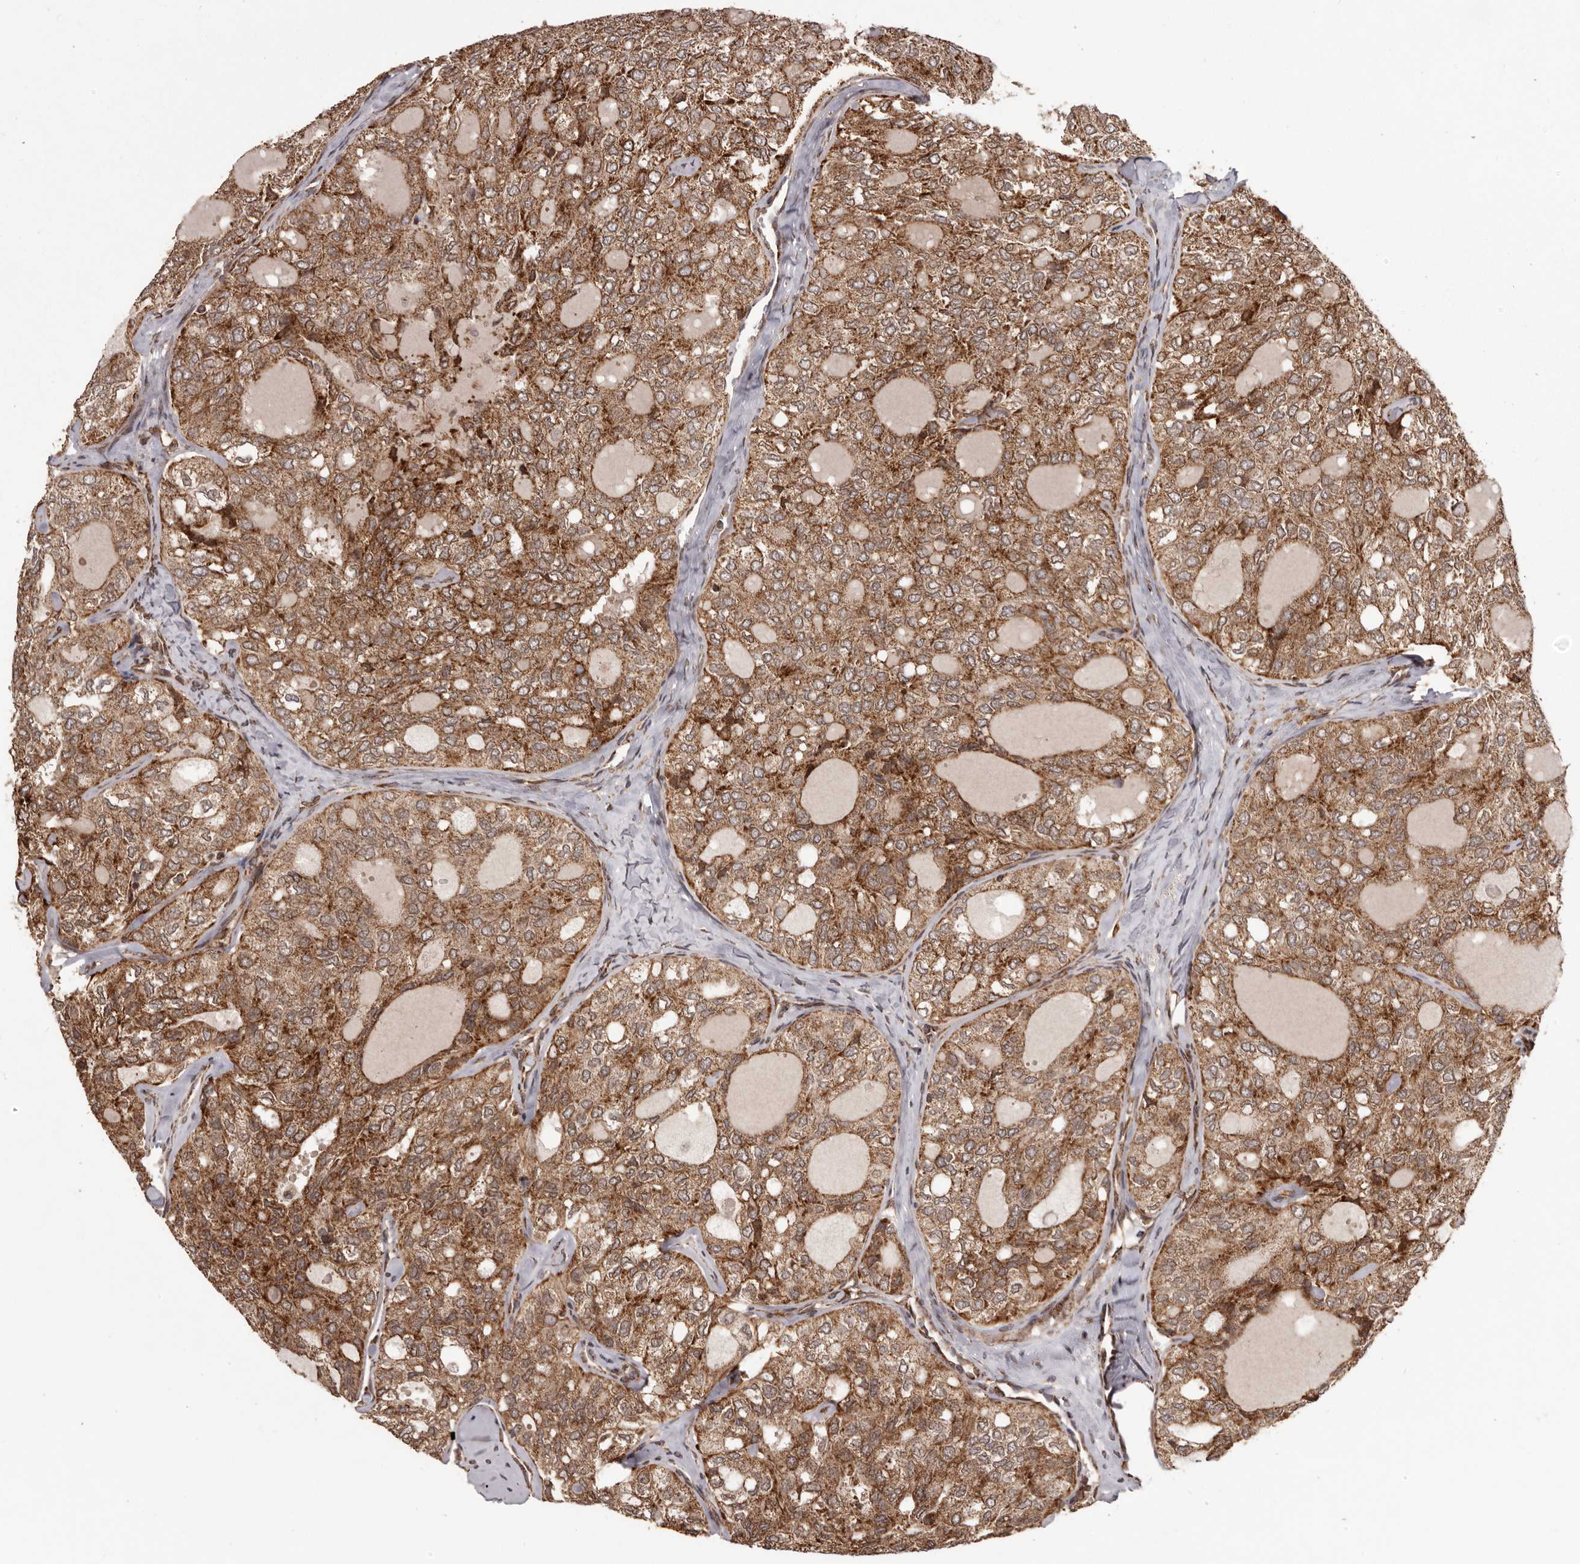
{"staining": {"intensity": "strong", "quantity": ">75%", "location": "cytoplasmic/membranous"}, "tissue": "thyroid cancer", "cell_type": "Tumor cells", "image_type": "cancer", "snomed": [{"axis": "morphology", "description": "Follicular adenoma carcinoma, NOS"}, {"axis": "topography", "description": "Thyroid gland"}], "caption": "High-power microscopy captured an immunohistochemistry micrograph of thyroid cancer, revealing strong cytoplasmic/membranous staining in about >75% of tumor cells. The protein is shown in brown color, while the nuclei are stained blue.", "gene": "CHRM2", "patient": {"sex": "male", "age": 75}}